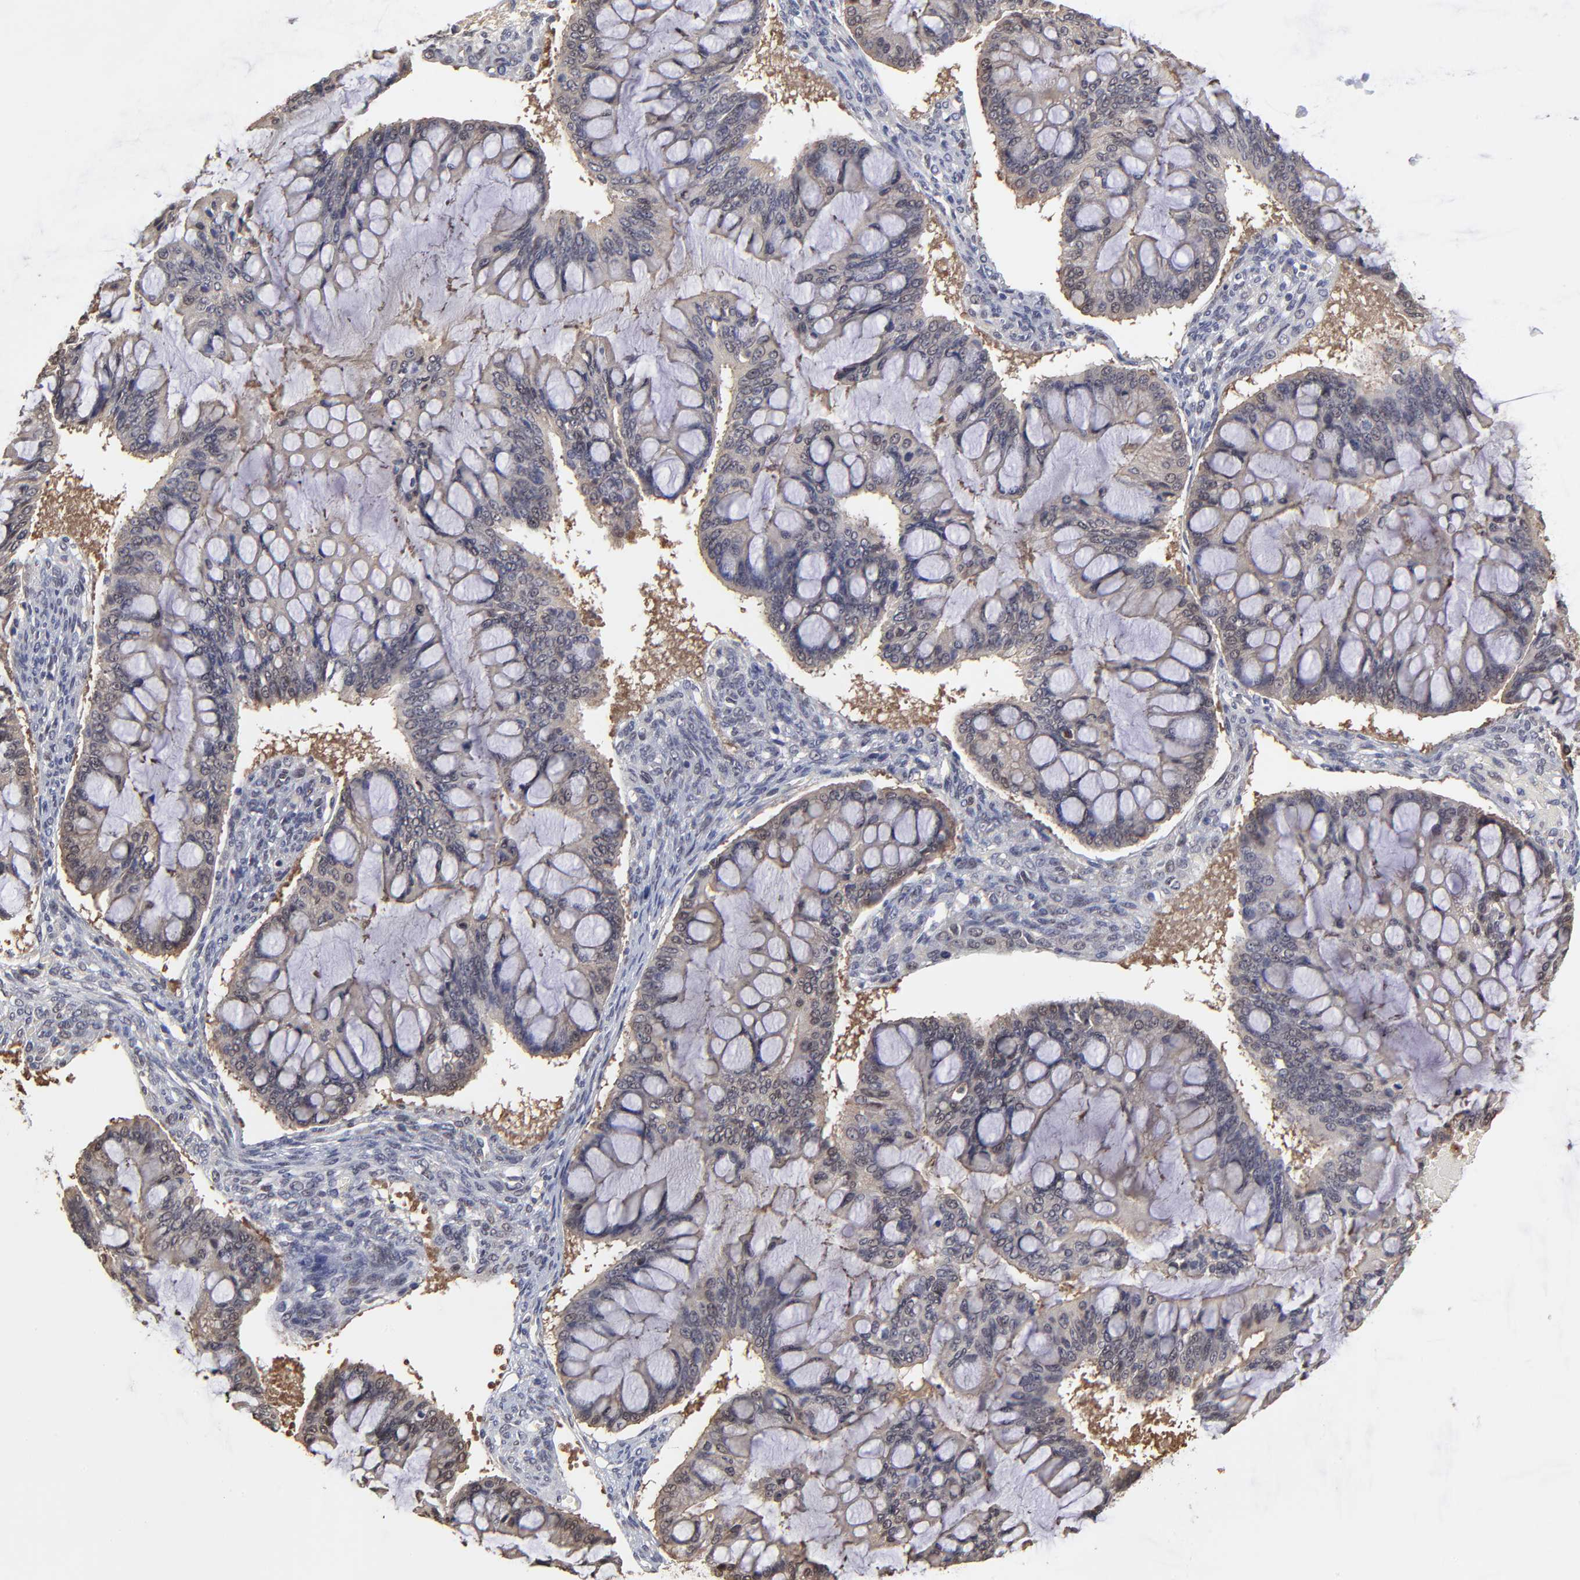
{"staining": {"intensity": "negative", "quantity": "none", "location": "none"}, "tissue": "ovarian cancer", "cell_type": "Tumor cells", "image_type": "cancer", "snomed": [{"axis": "morphology", "description": "Cystadenocarcinoma, mucinous, NOS"}, {"axis": "topography", "description": "Ovary"}], "caption": "Tumor cells are negative for brown protein staining in ovarian cancer (mucinous cystadenocarcinoma).", "gene": "CASP3", "patient": {"sex": "female", "age": 73}}